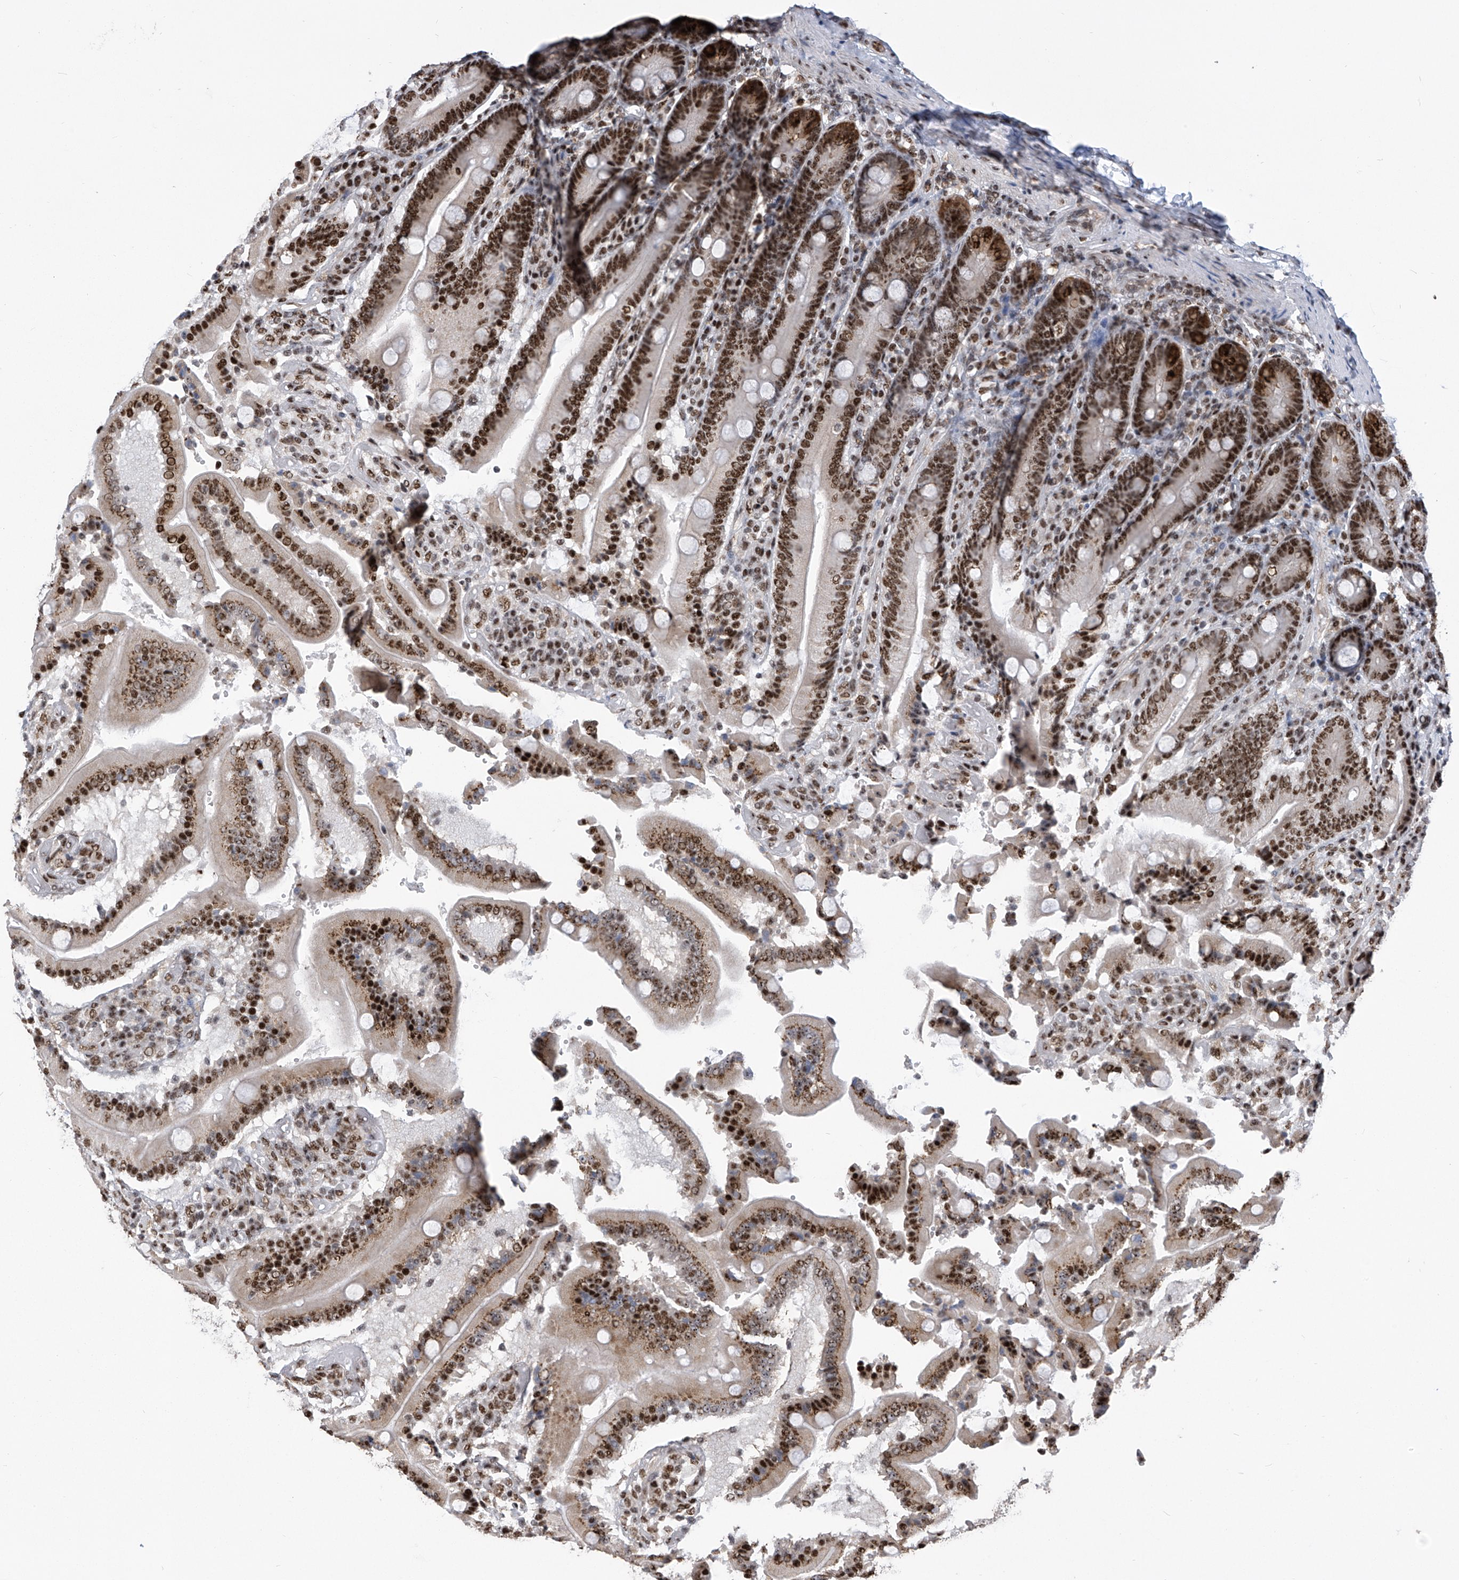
{"staining": {"intensity": "strong", "quantity": ">75%", "location": "cytoplasmic/membranous,nuclear"}, "tissue": "duodenum", "cell_type": "Glandular cells", "image_type": "normal", "snomed": [{"axis": "morphology", "description": "Normal tissue, NOS"}, {"axis": "topography", "description": "Duodenum"}], "caption": "This photomicrograph shows immunohistochemistry staining of normal duodenum, with high strong cytoplasmic/membranous,nuclear staining in approximately >75% of glandular cells.", "gene": "APLF", "patient": {"sex": "female", "age": 62}}